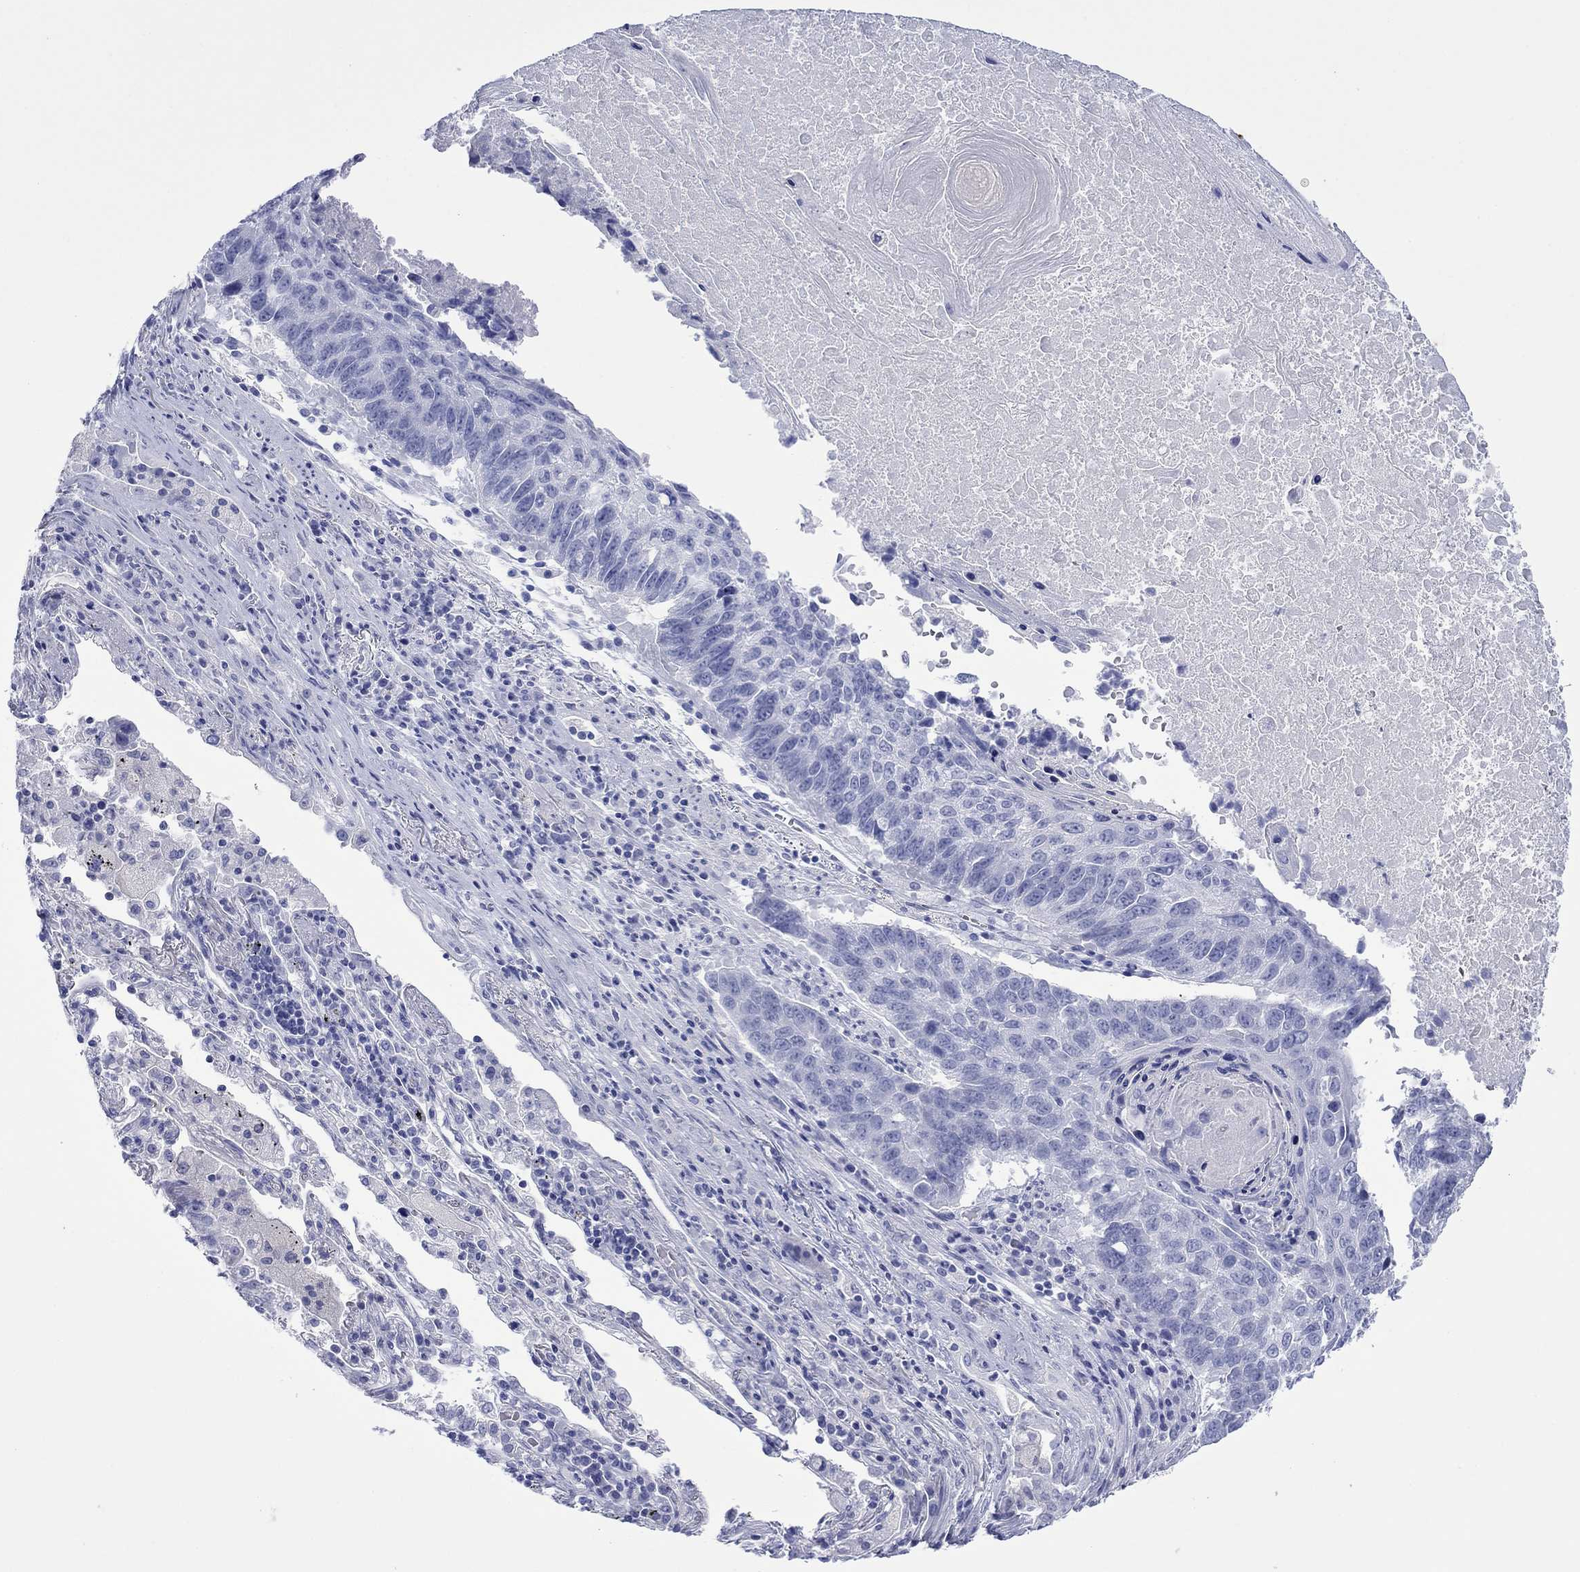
{"staining": {"intensity": "negative", "quantity": "none", "location": "none"}, "tissue": "lung cancer", "cell_type": "Tumor cells", "image_type": "cancer", "snomed": [{"axis": "morphology", "description": "Squamous cell carcinoma, NOS"}, {"axis": "topography", "description": "Lung"}], "caption": "A high-resolution micrograph shows IHC staining of lung squamous cell carcinoma, which displays no significant expression in tumor cells. The staining was performed using DAB (3,3'-diaminobenzidine) to visualize the protein expression in brown, while the nuclei were stained in blue with hematoxylin (Magnification: 20x).", "gene": "MLANA", "patient": {"sex": "male", "age": 73}}